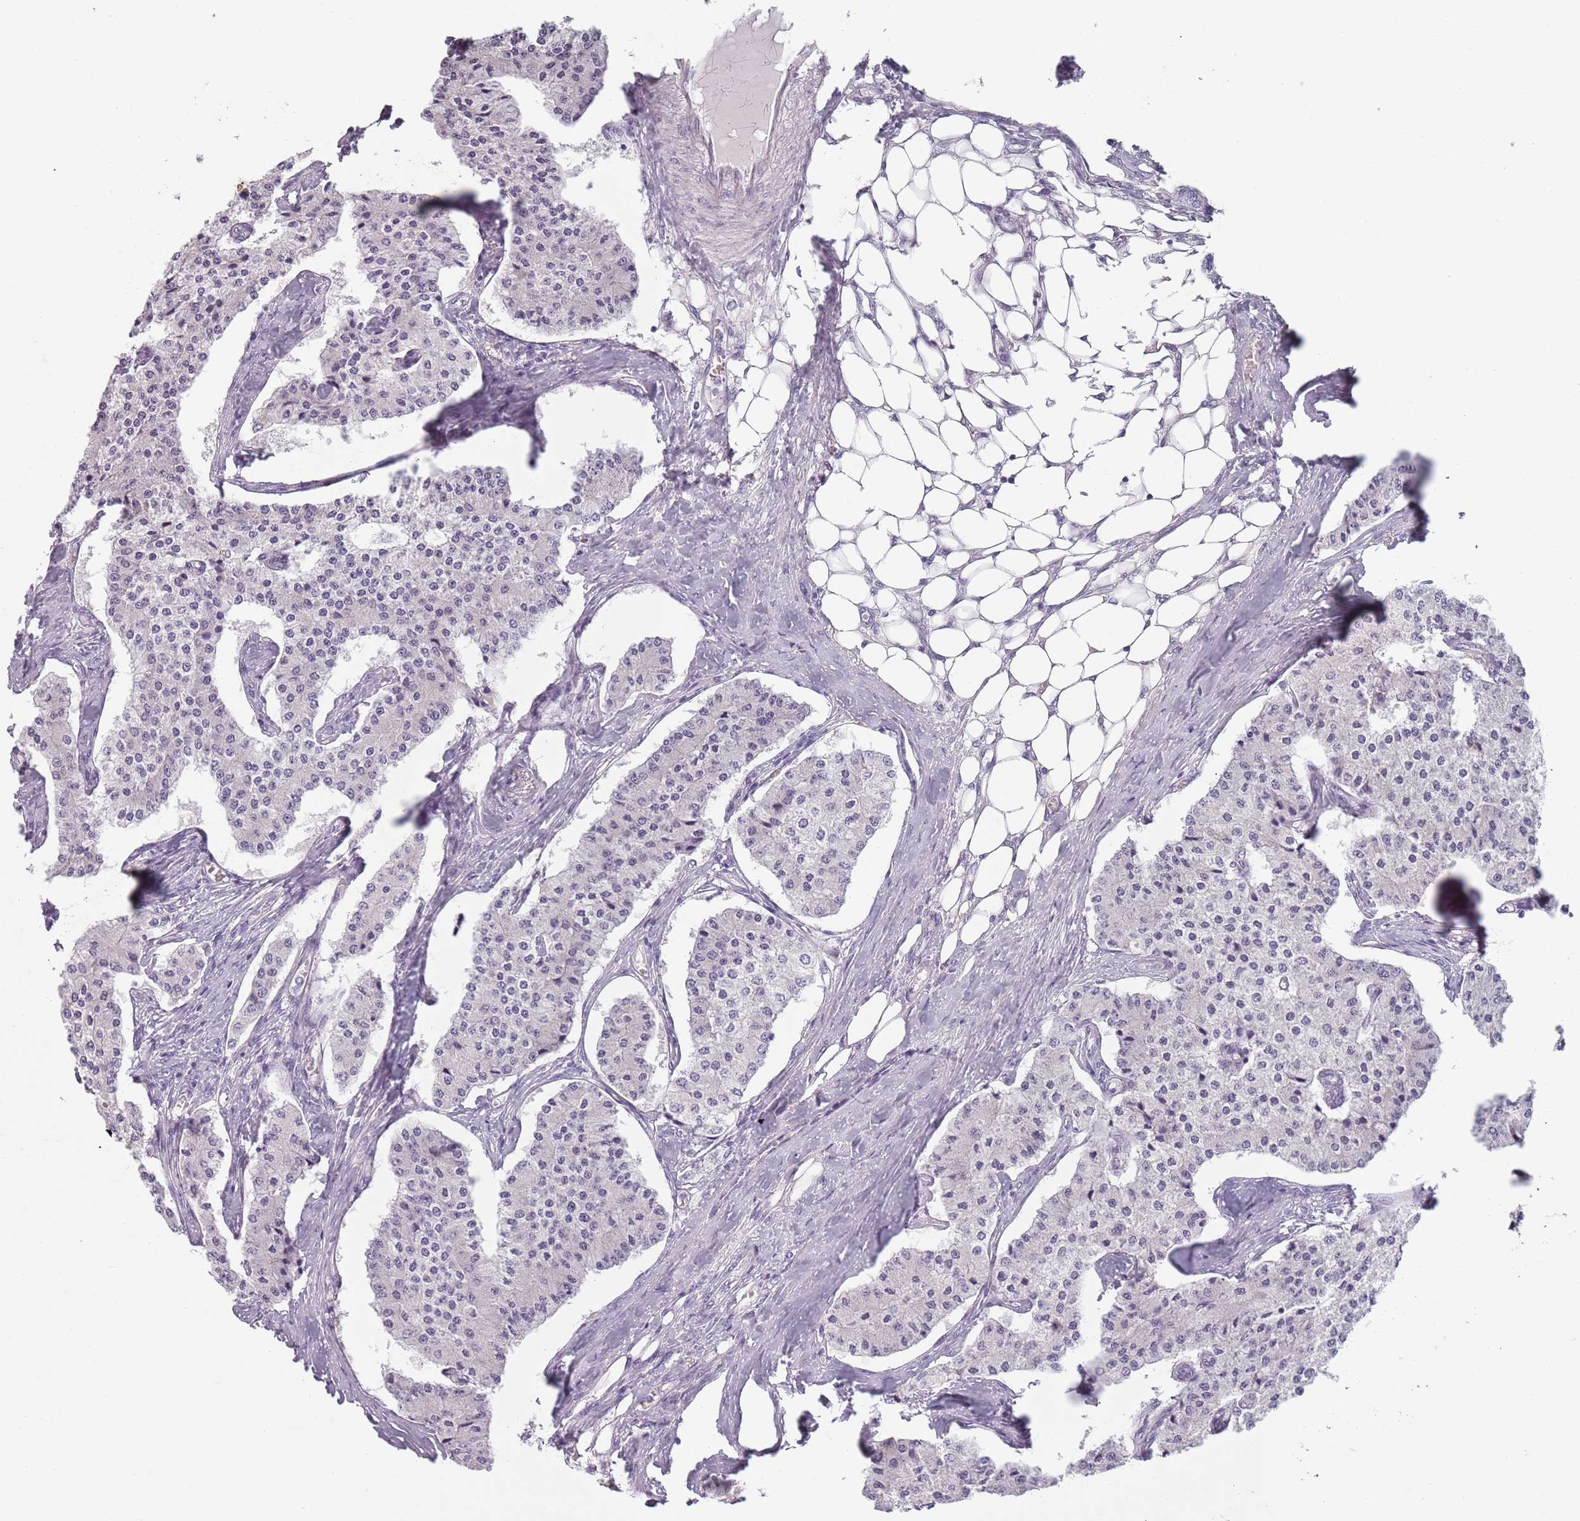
{"staining": {"intensity": "negative", "quantity": "none", "location": "none"}, "tissue": "carcinoid", "cell_type": "Tumor cells", "image_type": "cancer", "snomed": [{"axis": "morphology", "description": "Carcinoid, malignant, NOS"}, {"axis": "topography", "description": "Colon"}], "caption": "Immunohistochemistry (IHC) micrograph of neoplastic tissue: carcinoid stained with DAB exhibits no significant protein positivity in tumor cells.", "gene": "MEGF8", "patient": {"sex": "female", "age": 52}}